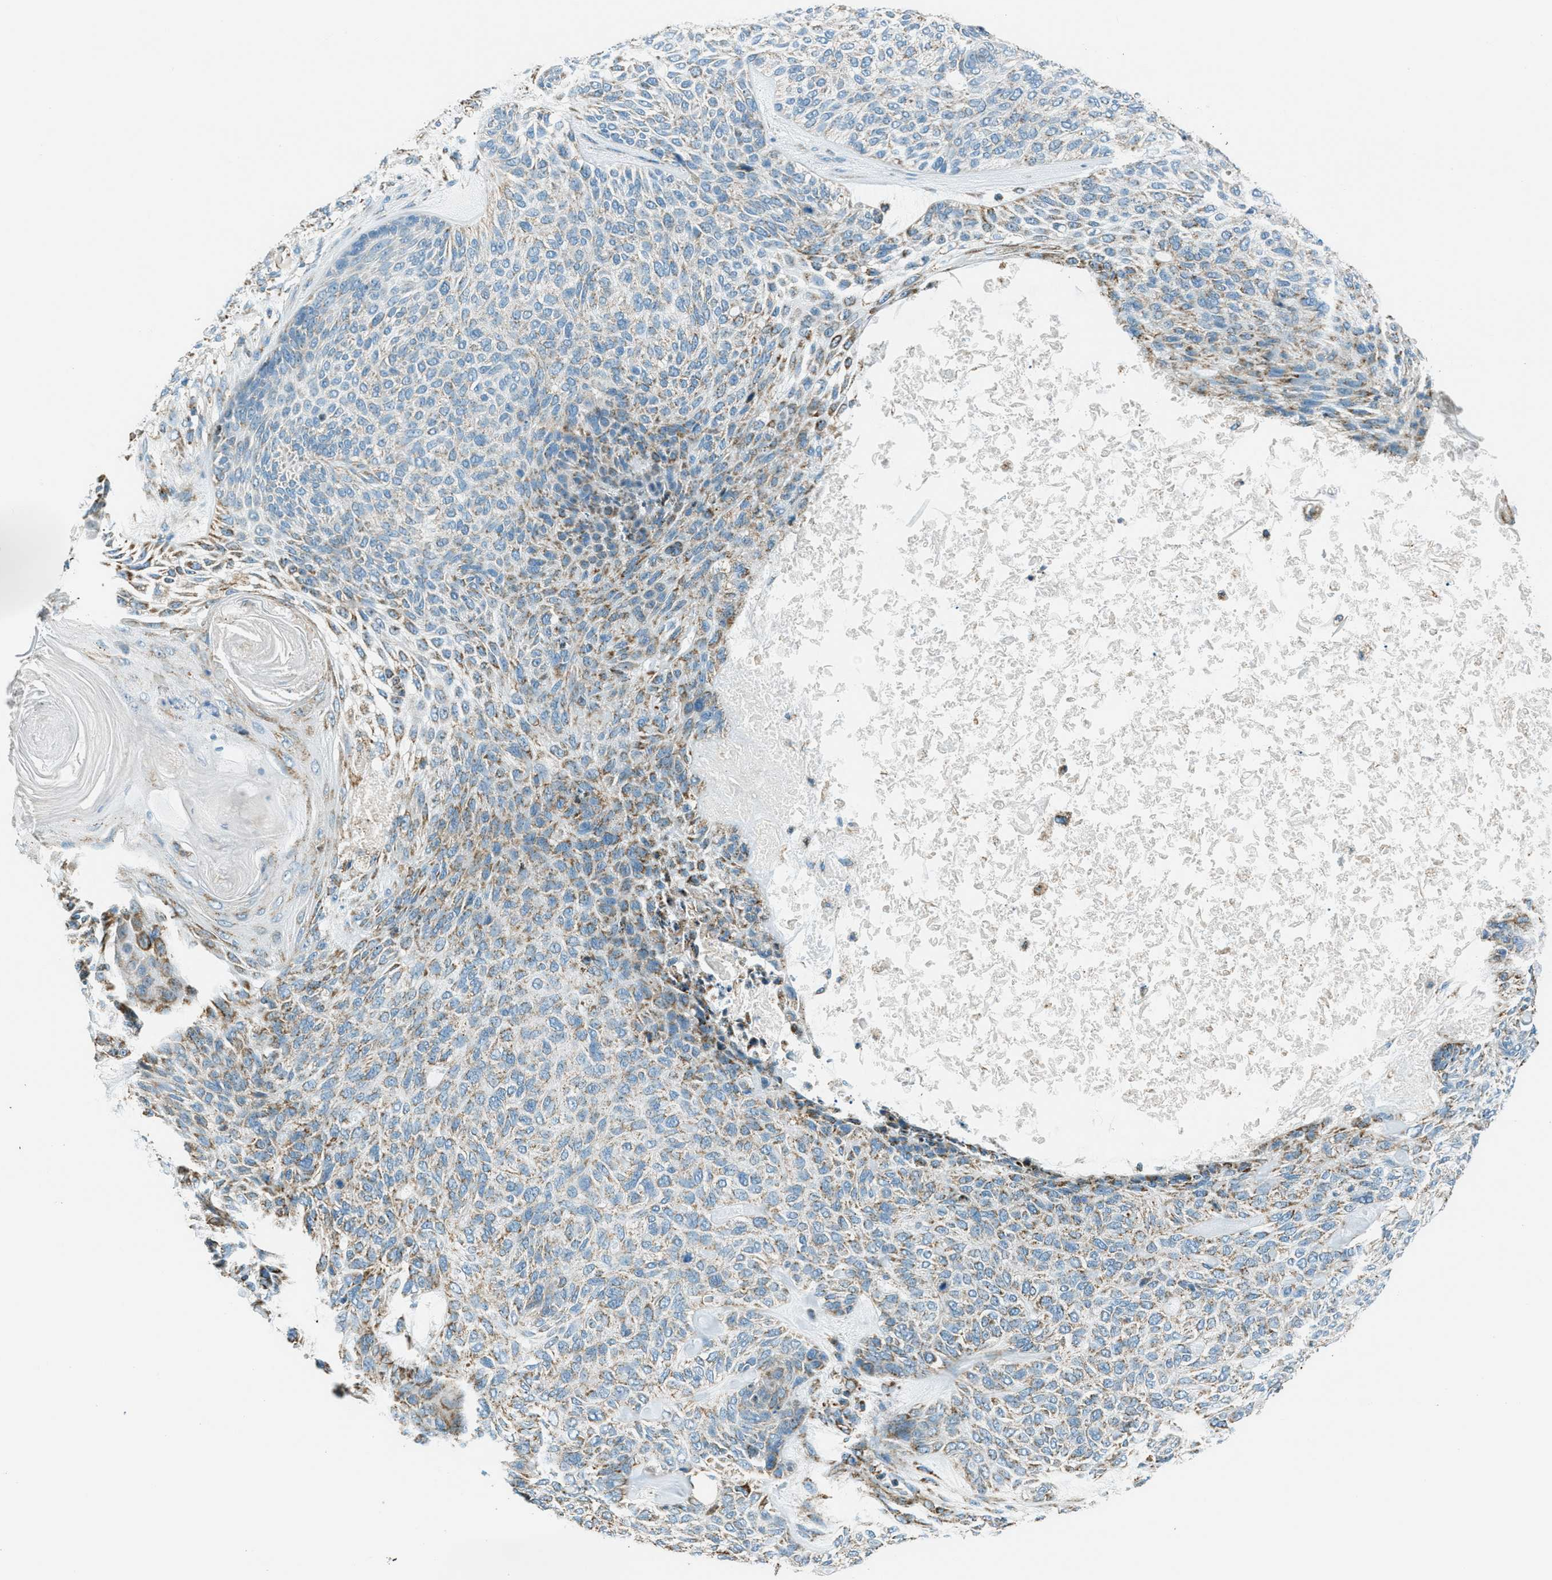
{"staining": {"intensity": "moderate", "quantity": "<25%", "location": "cytoplasmic/membranous"}, "tissue": "skin cancer", "cell_type": "Tumor cells", "image_type": "cancer", "snomed": [{"axis": "morphology", "description": "Basal cell carcinoma"}, {"axis": "topography", "description": "Skin"}], "caption": "Basal cell carcinoma (skin) was stained to show a protein in brown. There is low levels of moderate cytoplasmic/membranous positivity in approximately <25% of tumor cells. (brown staining indicates protein expression, while blue staining denotes nuclei).", "gene": "CHST15", "patient": {"sex": "male", "age": 55}}